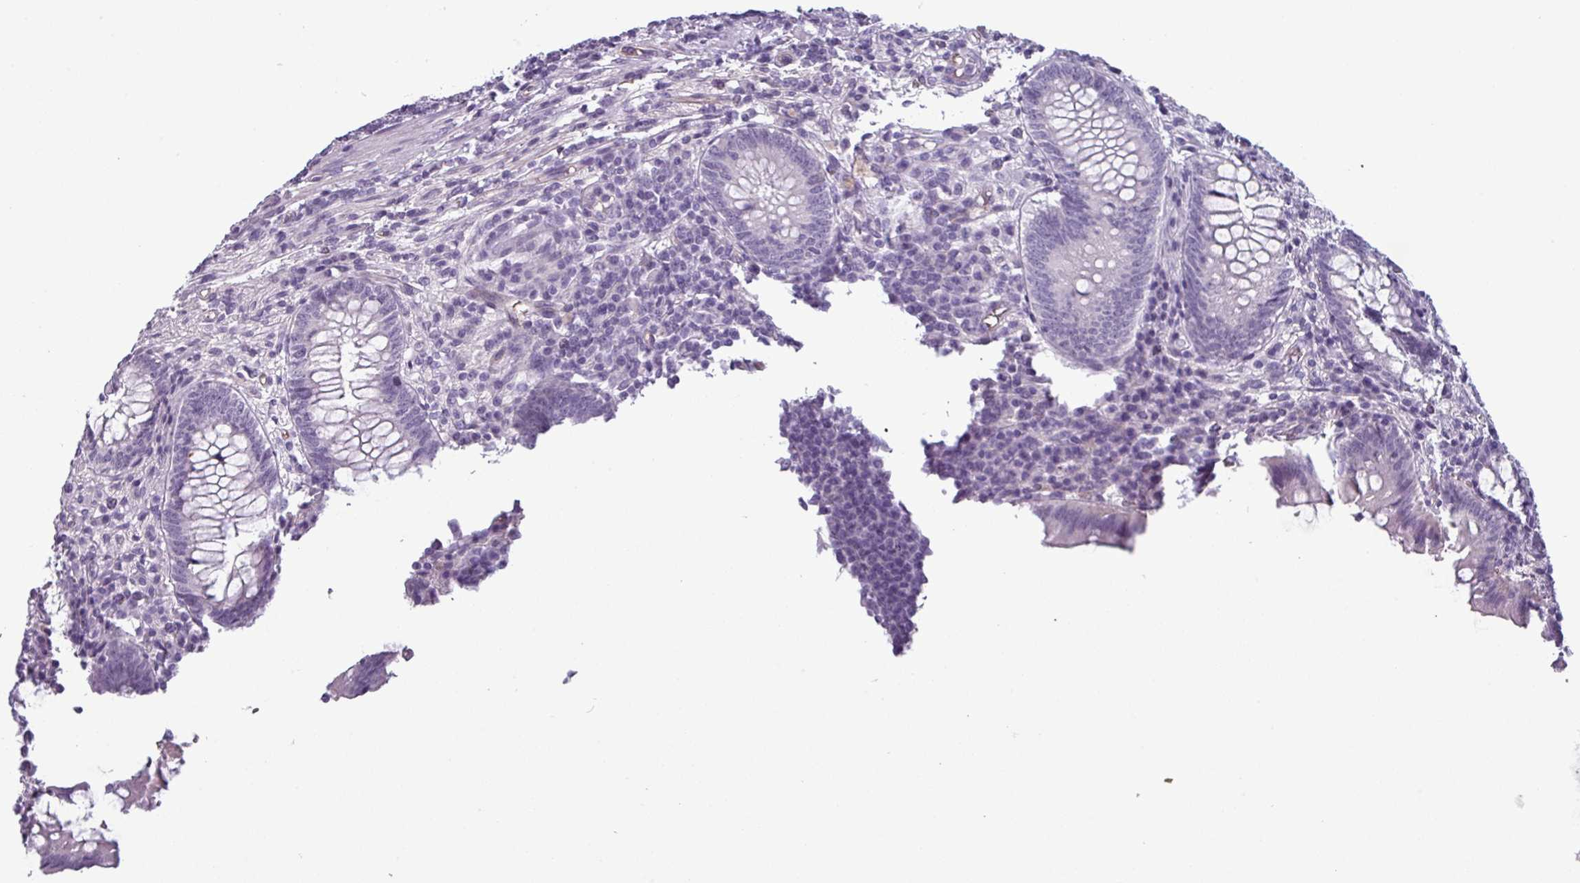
{"staining": {"intensity": "negative", "quantity": "none", "location": "none"}, "tissue": "appendix", "cell_type": "Glandular cells", "image_type": "normal", "snomed": [{"axis": "morphology", "description": "Normal tissue, NOS"}, {"axis": "topography", "description": "Appendix"}], "caption": "This histopathology image is of normal appendix stained with IHC to label a protein in brown with the nuclei are counter-stained blue. There is no positivity in glandular cells.", "gene": "AREL1", "patient": {"sex": "male", "age": 83}}